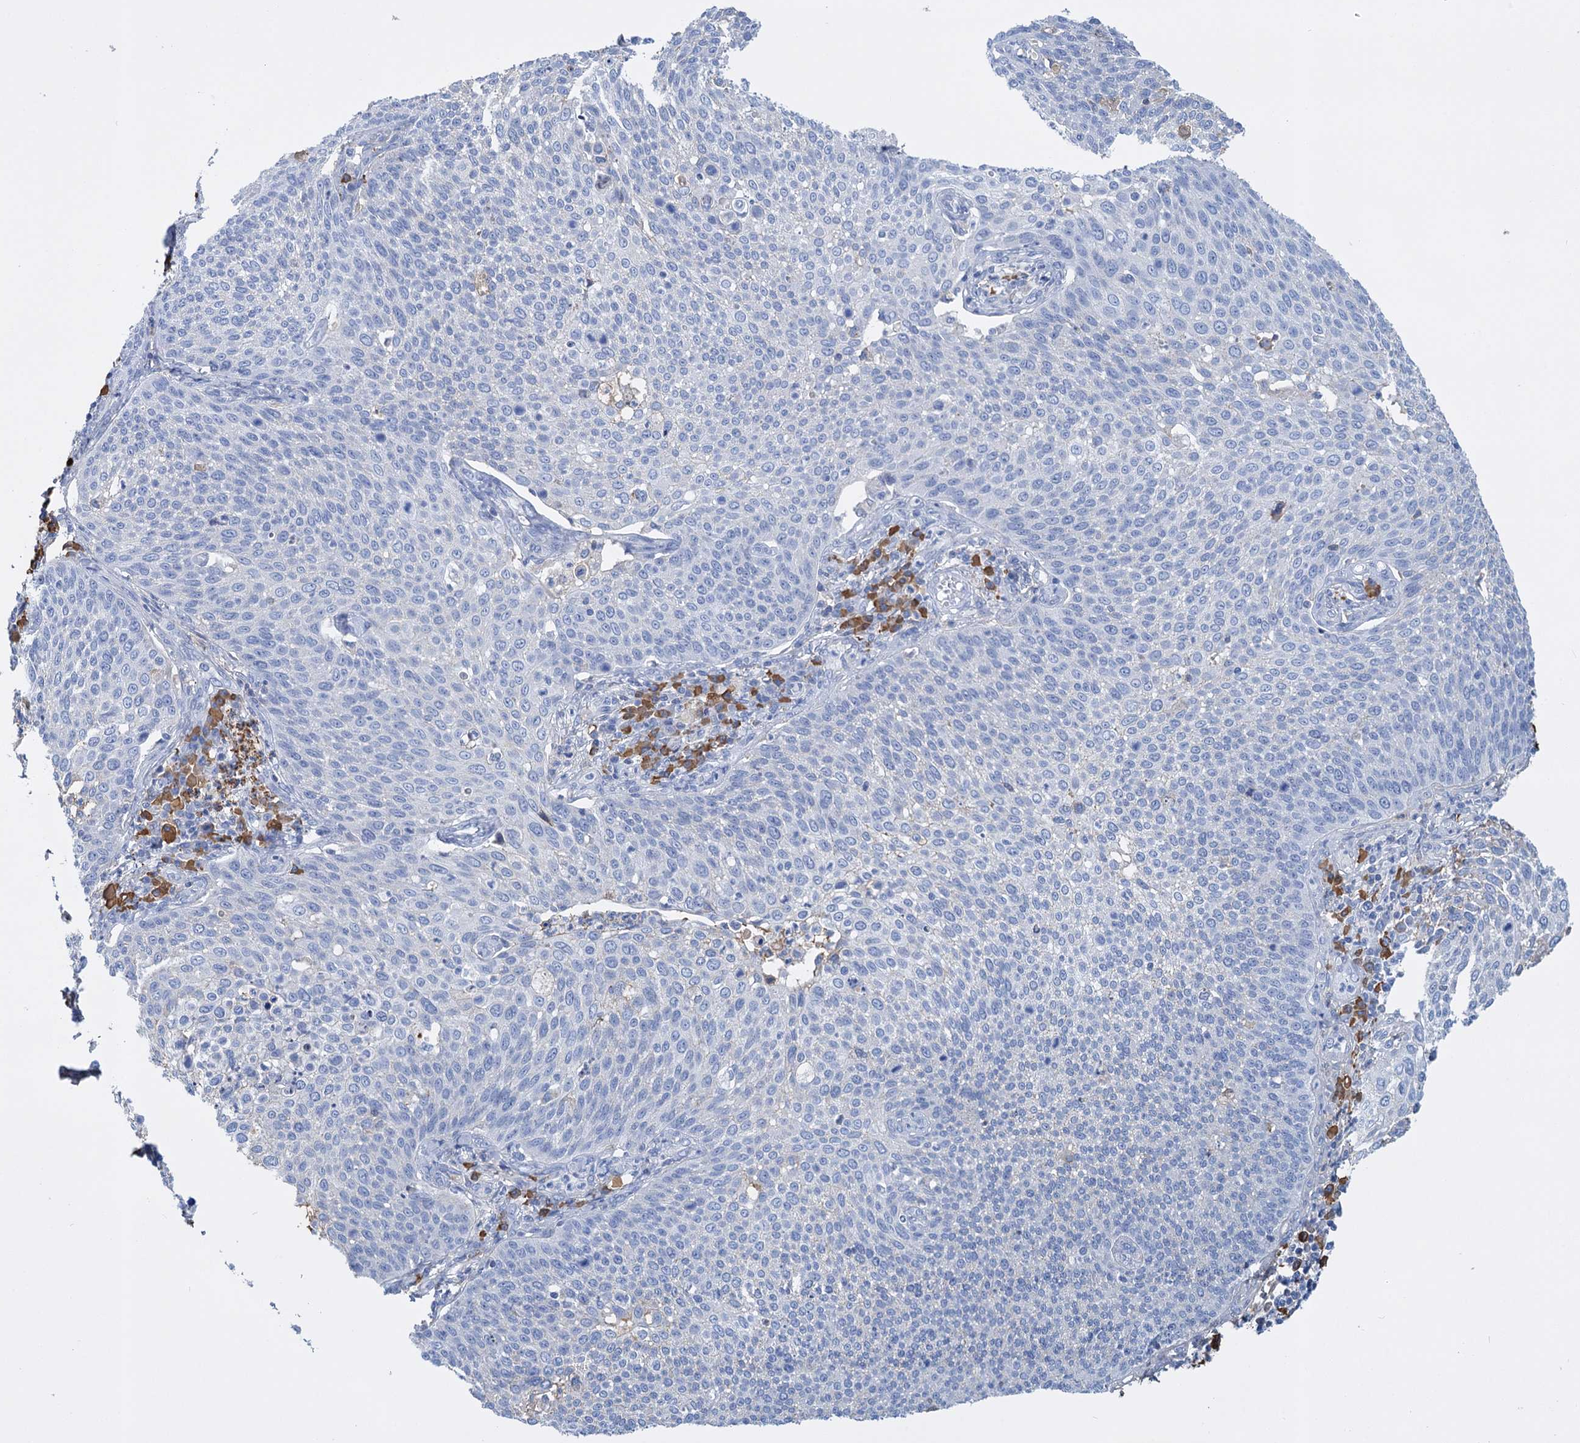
{"staining": {"intensity": "negative", "quantity": "none", "location": "none"}, "tissue": "cervical cancer", "cell_type": "Tumor cells", "image_type": "cancer", "snomed": [{"axis": "morphology", "description": "Squamous cell carcinoma, NOS"}, {"axis": "topography", "description": "Cervix"}], "caption": "High power microscopy histopathology image of an IHC micrograph of cervical squamous cell carcinoma, revealing no significant staining in tumor cells.", "gene": "FBXW12", "patient": {"sex": "female", "age": 34}}